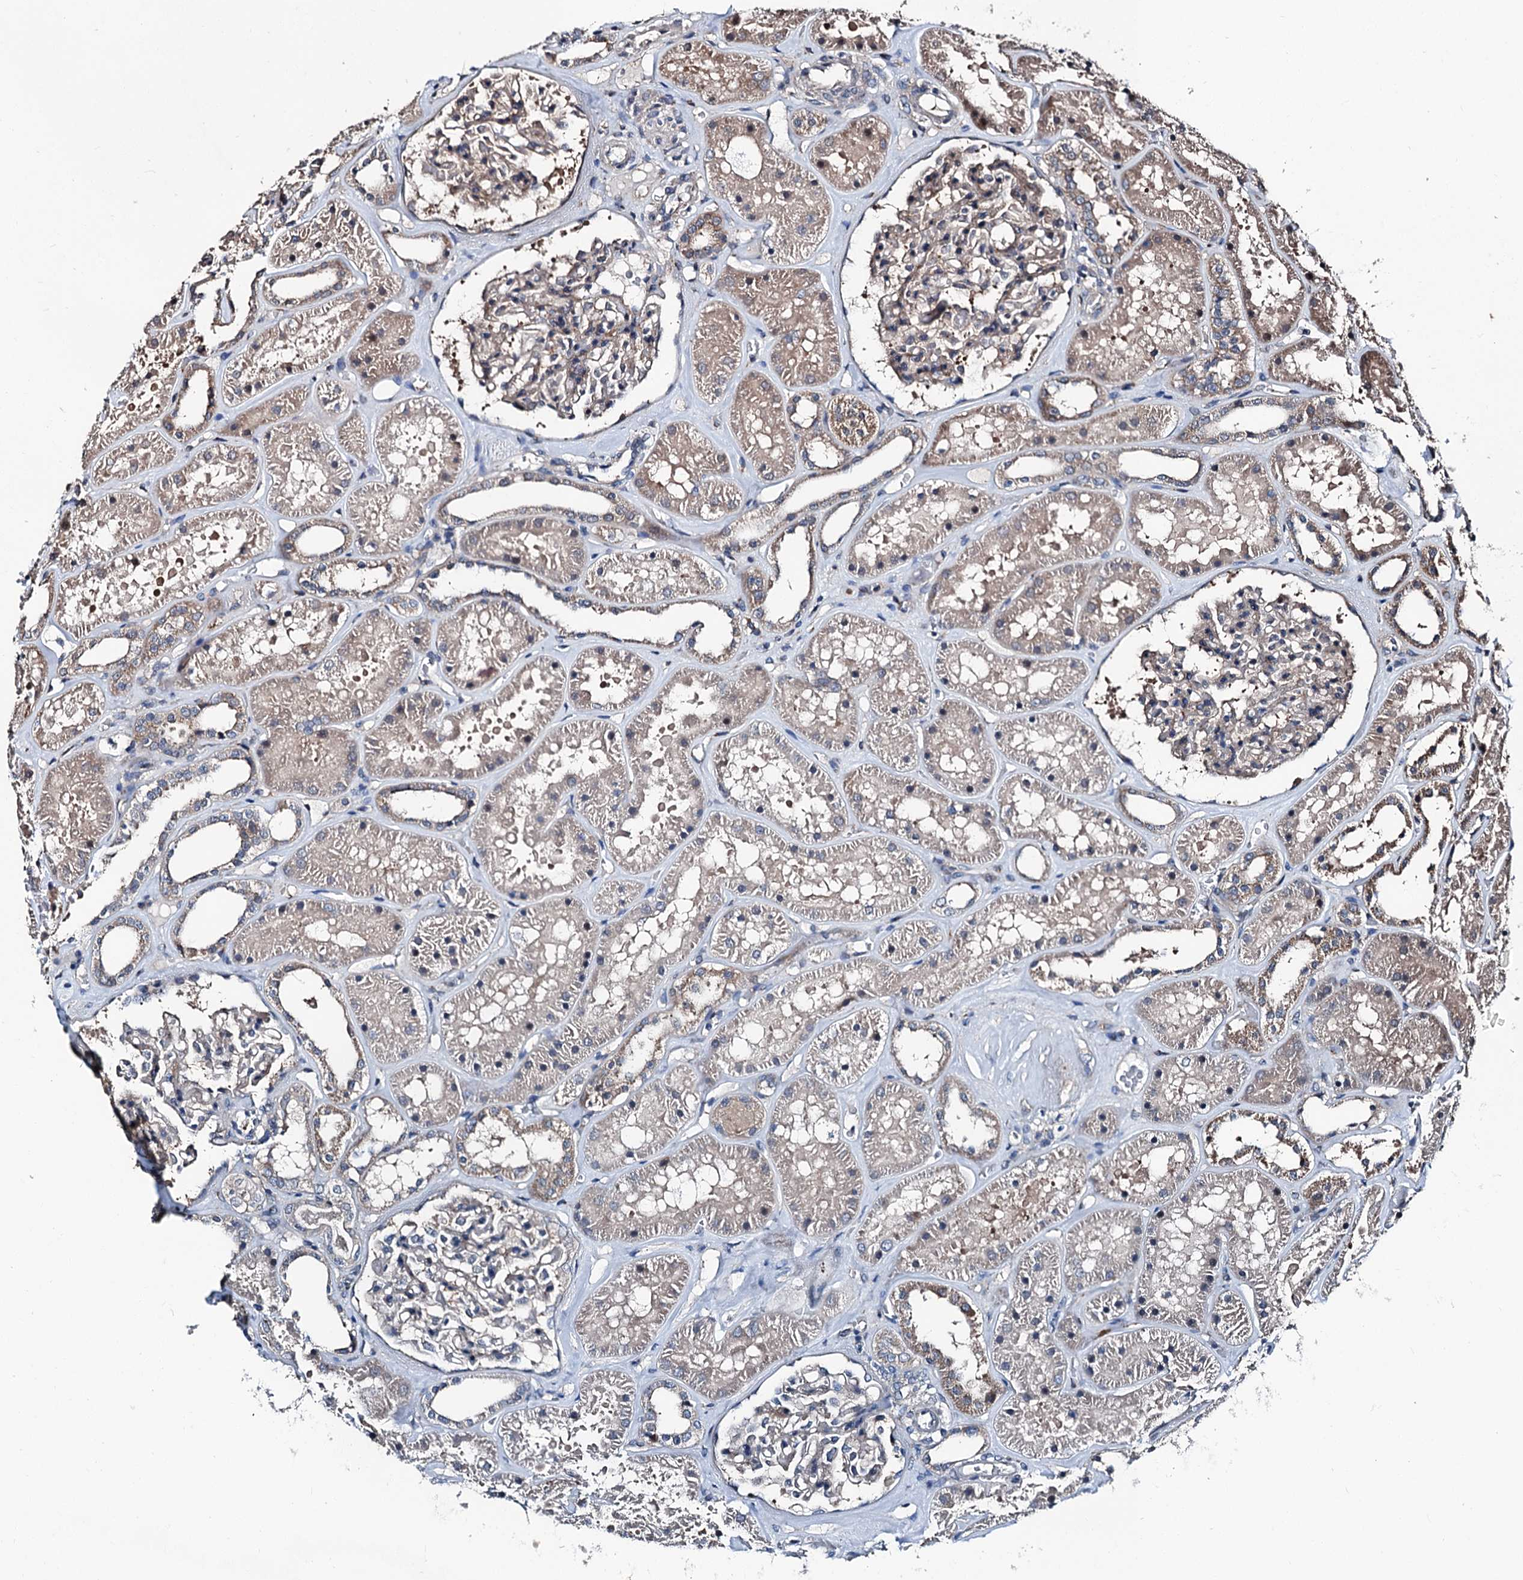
{"staining": {"intensity": "negative", "quantity": "none", "location": "none"}, "tissue": "kidney", "cell_type": "Cells in glomeruli", "image_type": "normal", "snomed": [{"axis": "morphology", "description": "Normal tissue, NOS"}, {"axis": "topography", "description": "Kidney"}], "caption": "The image shows no staining of cells in glomeruli in unremarkable kidney.", "gene": "PSMD13", "patient": {"sex": "female", "age": 41}}